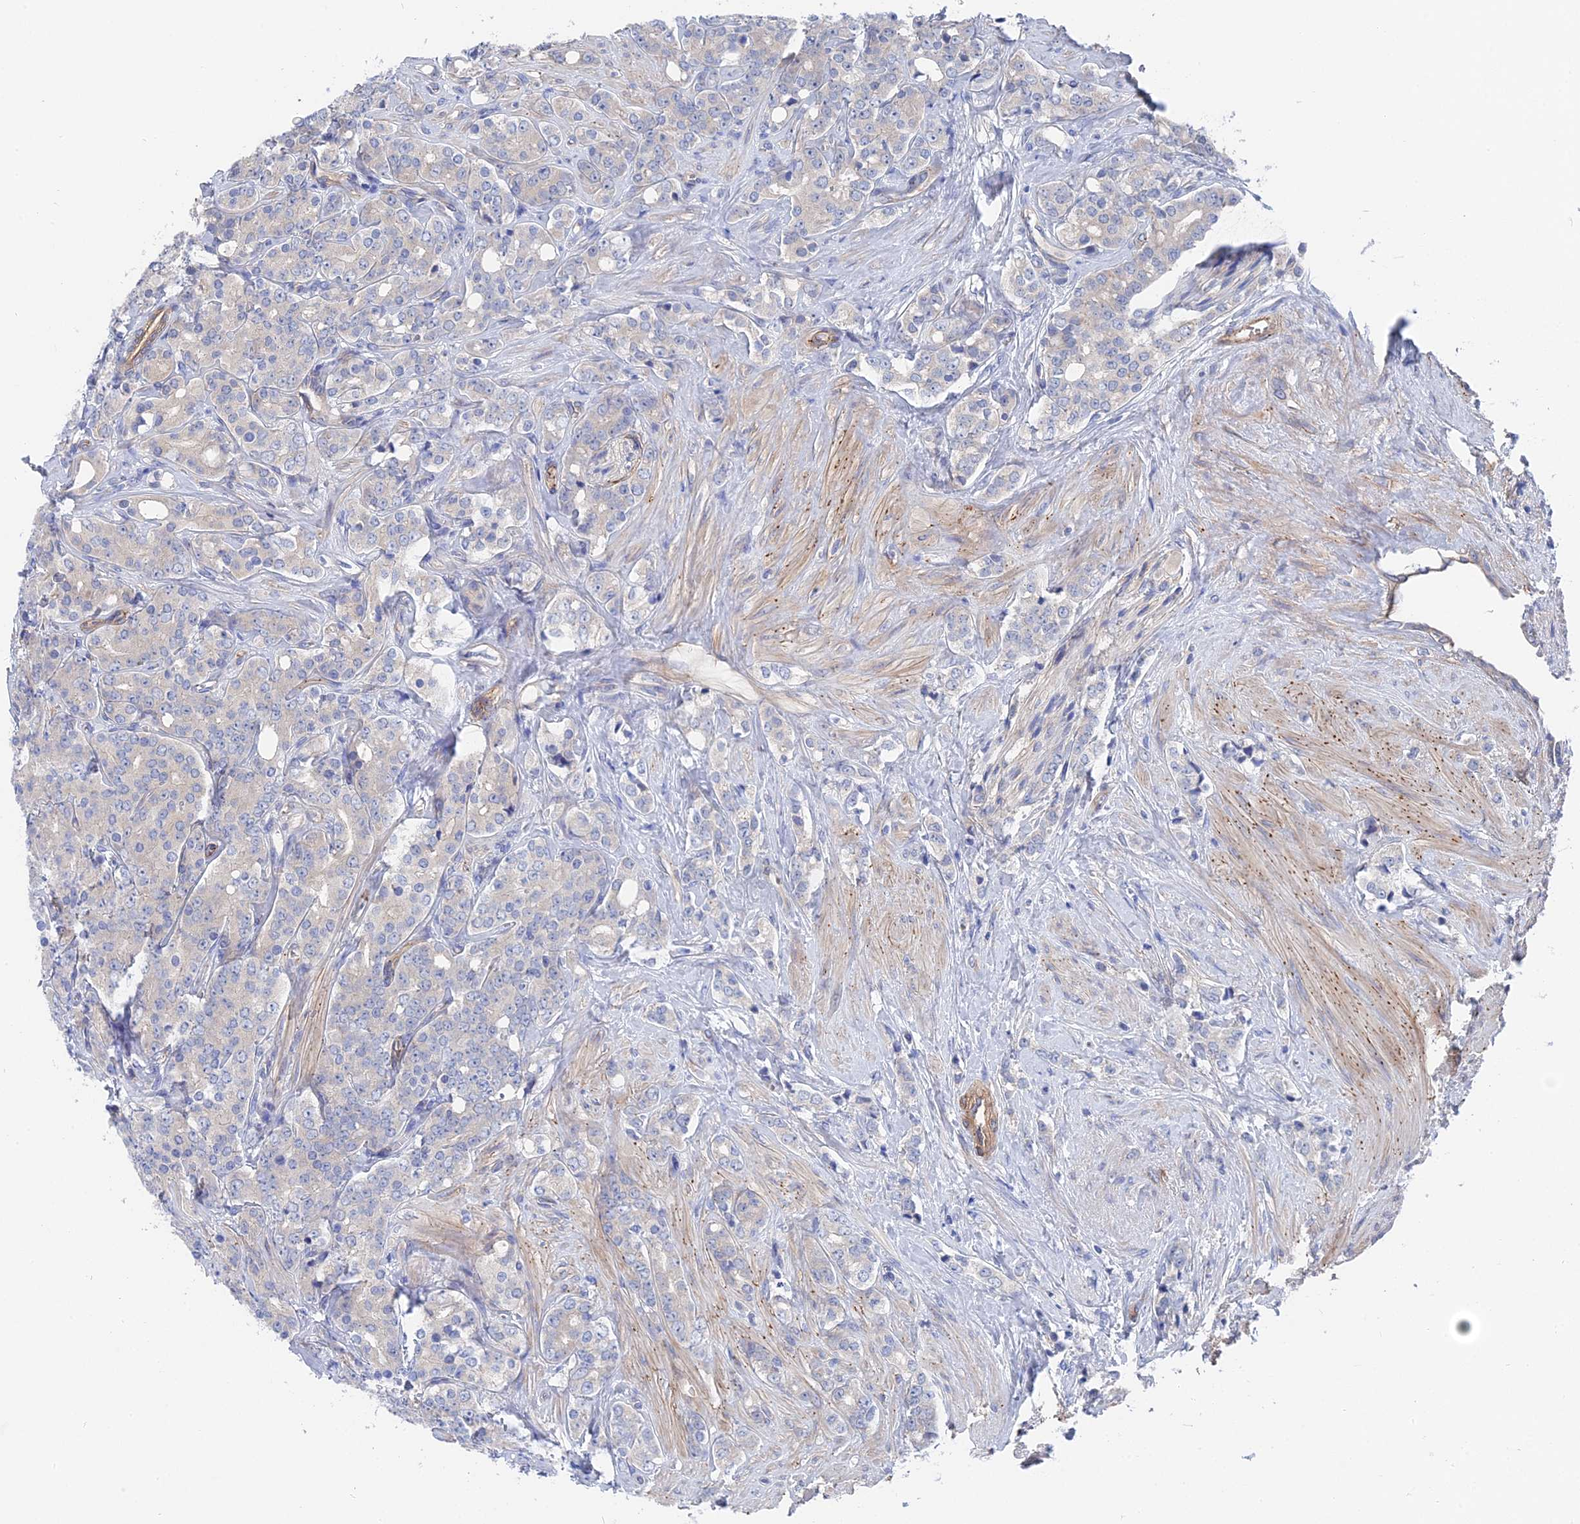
{"staining": {"intensity": "negative", "quantity": "none", "location": "none"}, "tissue": "prostate cancer", "cell_type": "Tumor cells", "image_type": "cancer", "snomed": [{"axis": "morphology", "description": "Adenocarcinoma, High grade"}, {"axis": "topography", "description": "Prostate"}], "caption": "The immunohistochemistry (IHC) micrograph has no significant staining in tumor cells of prostate cancer (high-grade adenocarcinoma) tissue. The staining was performed using DAB (3,3'-diaminobenzidine) to visualize the protein expression in brown, while the nuclei were stained in blue with hematoxylin (Magnification: 20x).", "gene": "MTHFSD", "patient": {"sex": "male", "age": 62}}